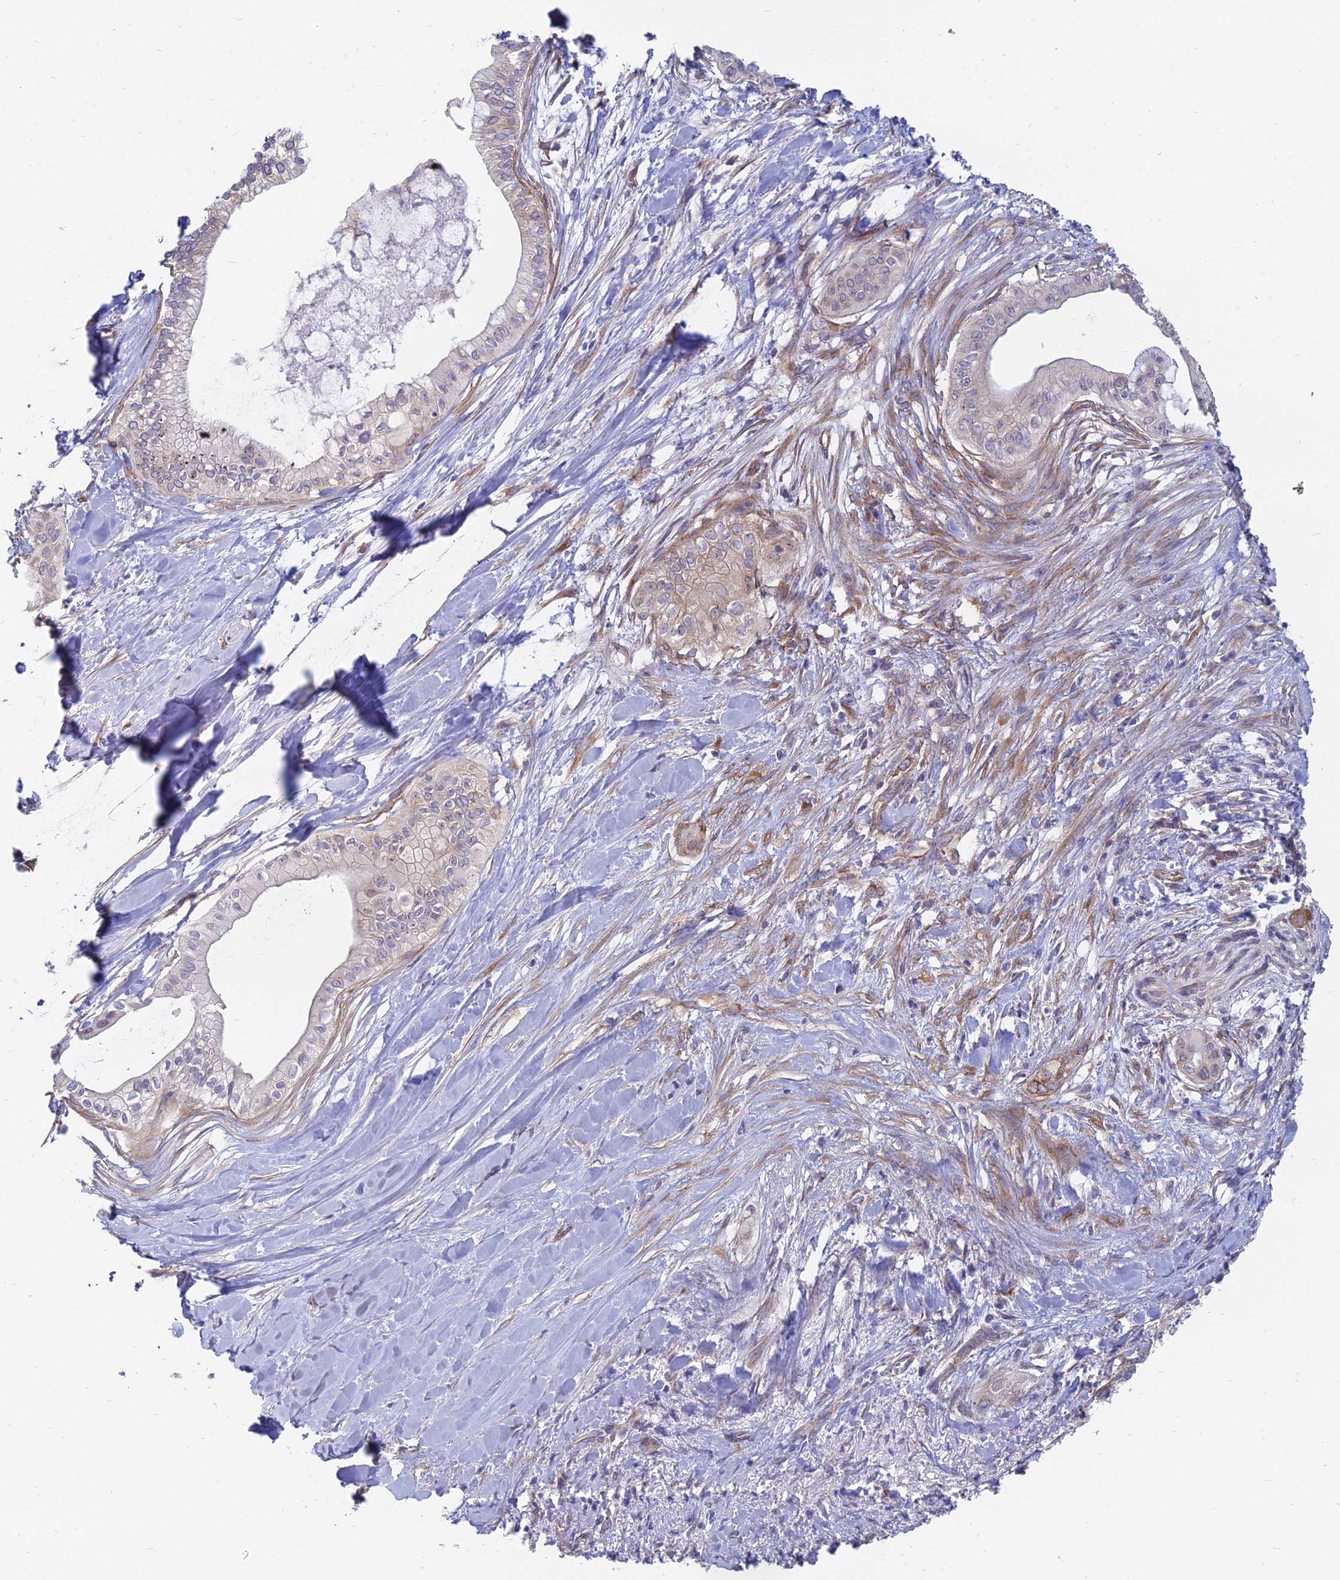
{"staining": {"intensity": "strong", "quantity": "25%-75%", "location": "cytoplasmic/membranous"}, "tissue": "pancreatic cancer", "cell_type": "Tumor cells", "image_type": "cancer", "snomed": [{"axis": "morphology", "description": "Adenocarcinoma, NOS"}, {"axis": "topography", "description": "Pancreas"}], "caption": "High-power microscopy captured an IHC image of pancreatic cancer (adenocarcinoma), revealing strong cytoplasmic/membranous staining in approximately 25%-75% of tumor cells.", "gene": "TXLNA", "patient": {"sex": "male", "age": 78}}